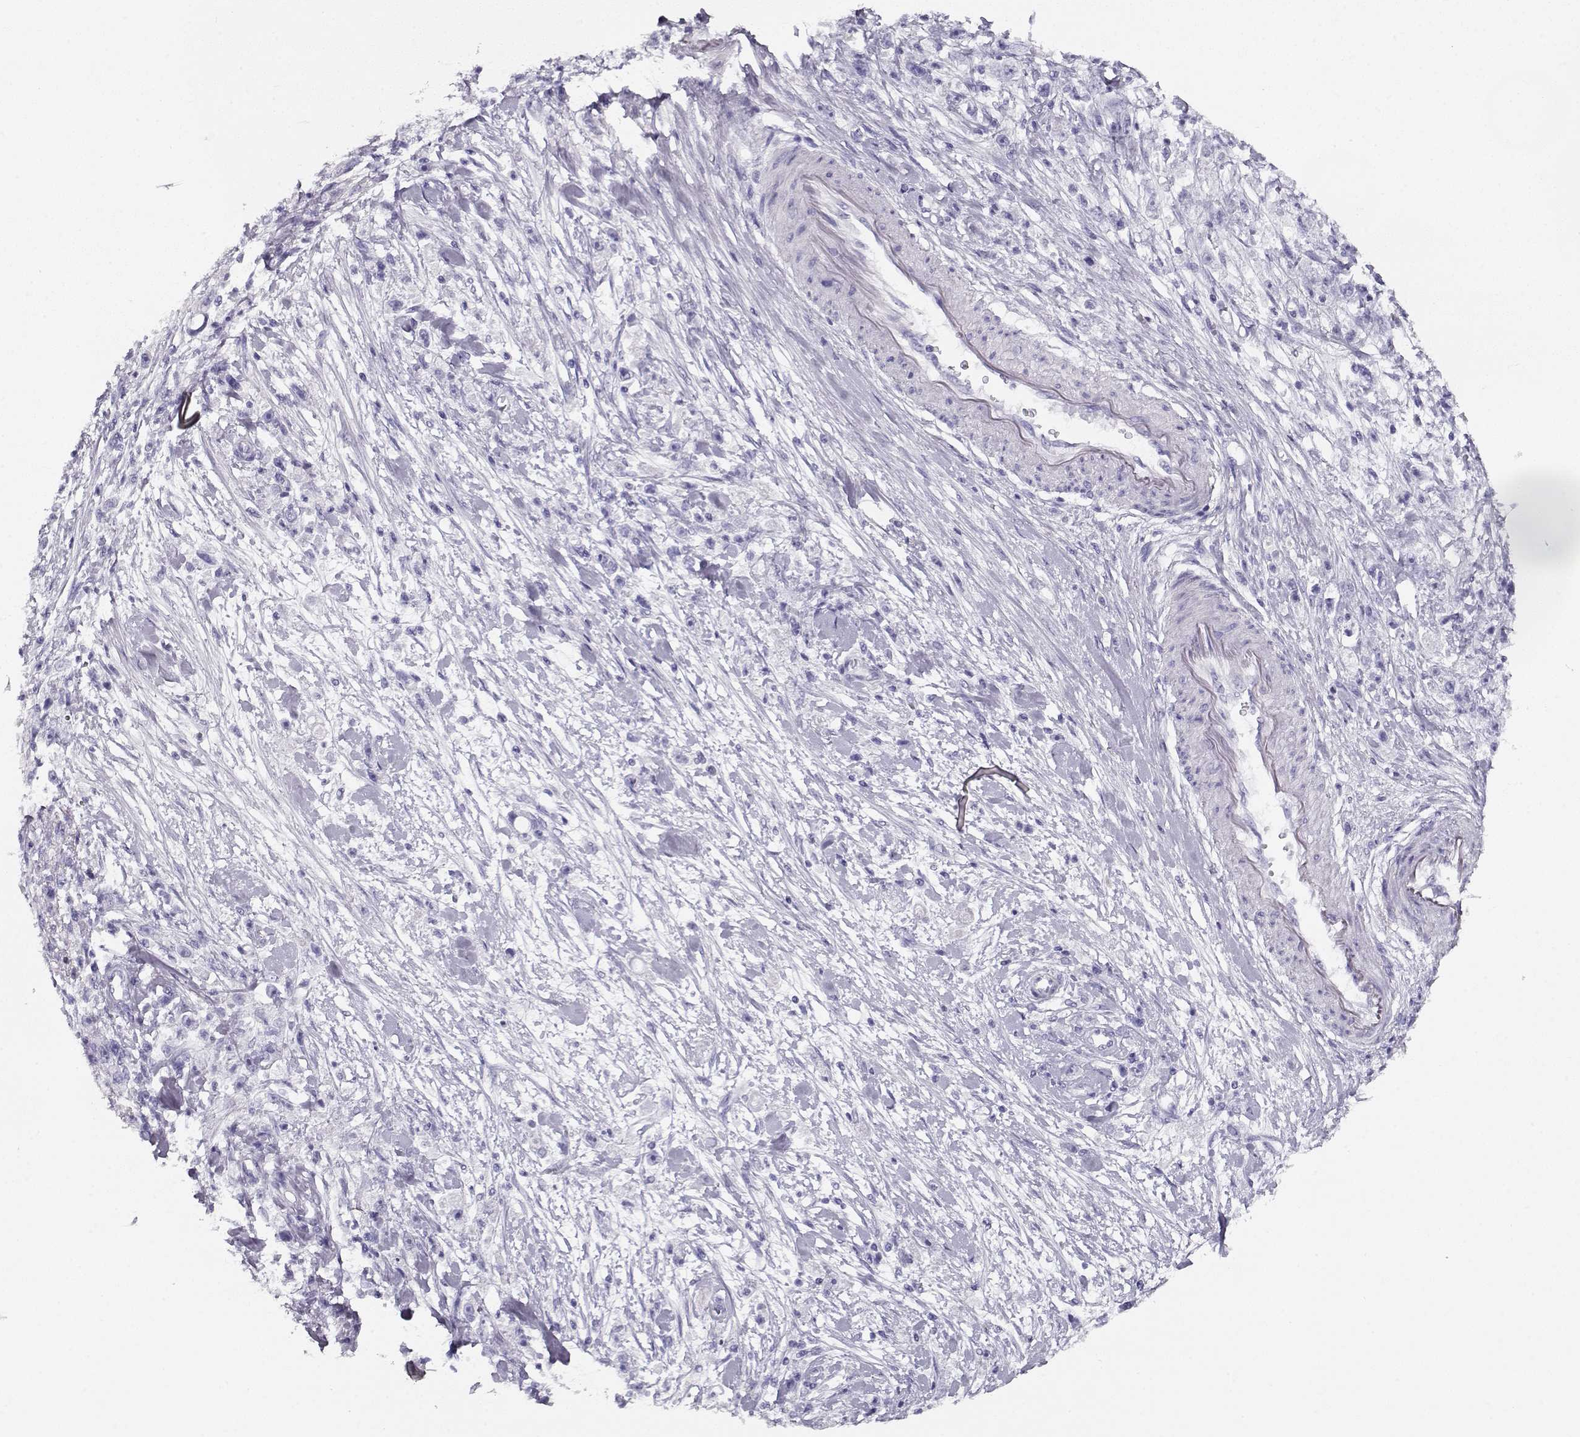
{"staining": {"intensity": "negative", "quantity": "none", "location": "none"}, "tissue": "stomach cancer", "cell_type": "Tumor cells", "image_type": "cancer", "snomed": [{"axis": "morphology", "description": "Adenocarcinoma, NOS"}, {"axis": "topography", "description": "Stomach"}], "caption": "DAB immunohistochemical staining of adenocarcinoma (stomach) reveals no significant staining in tumor cells.", "gene": "ACTN2", "patient": {"sex": "female", "age": 59}}